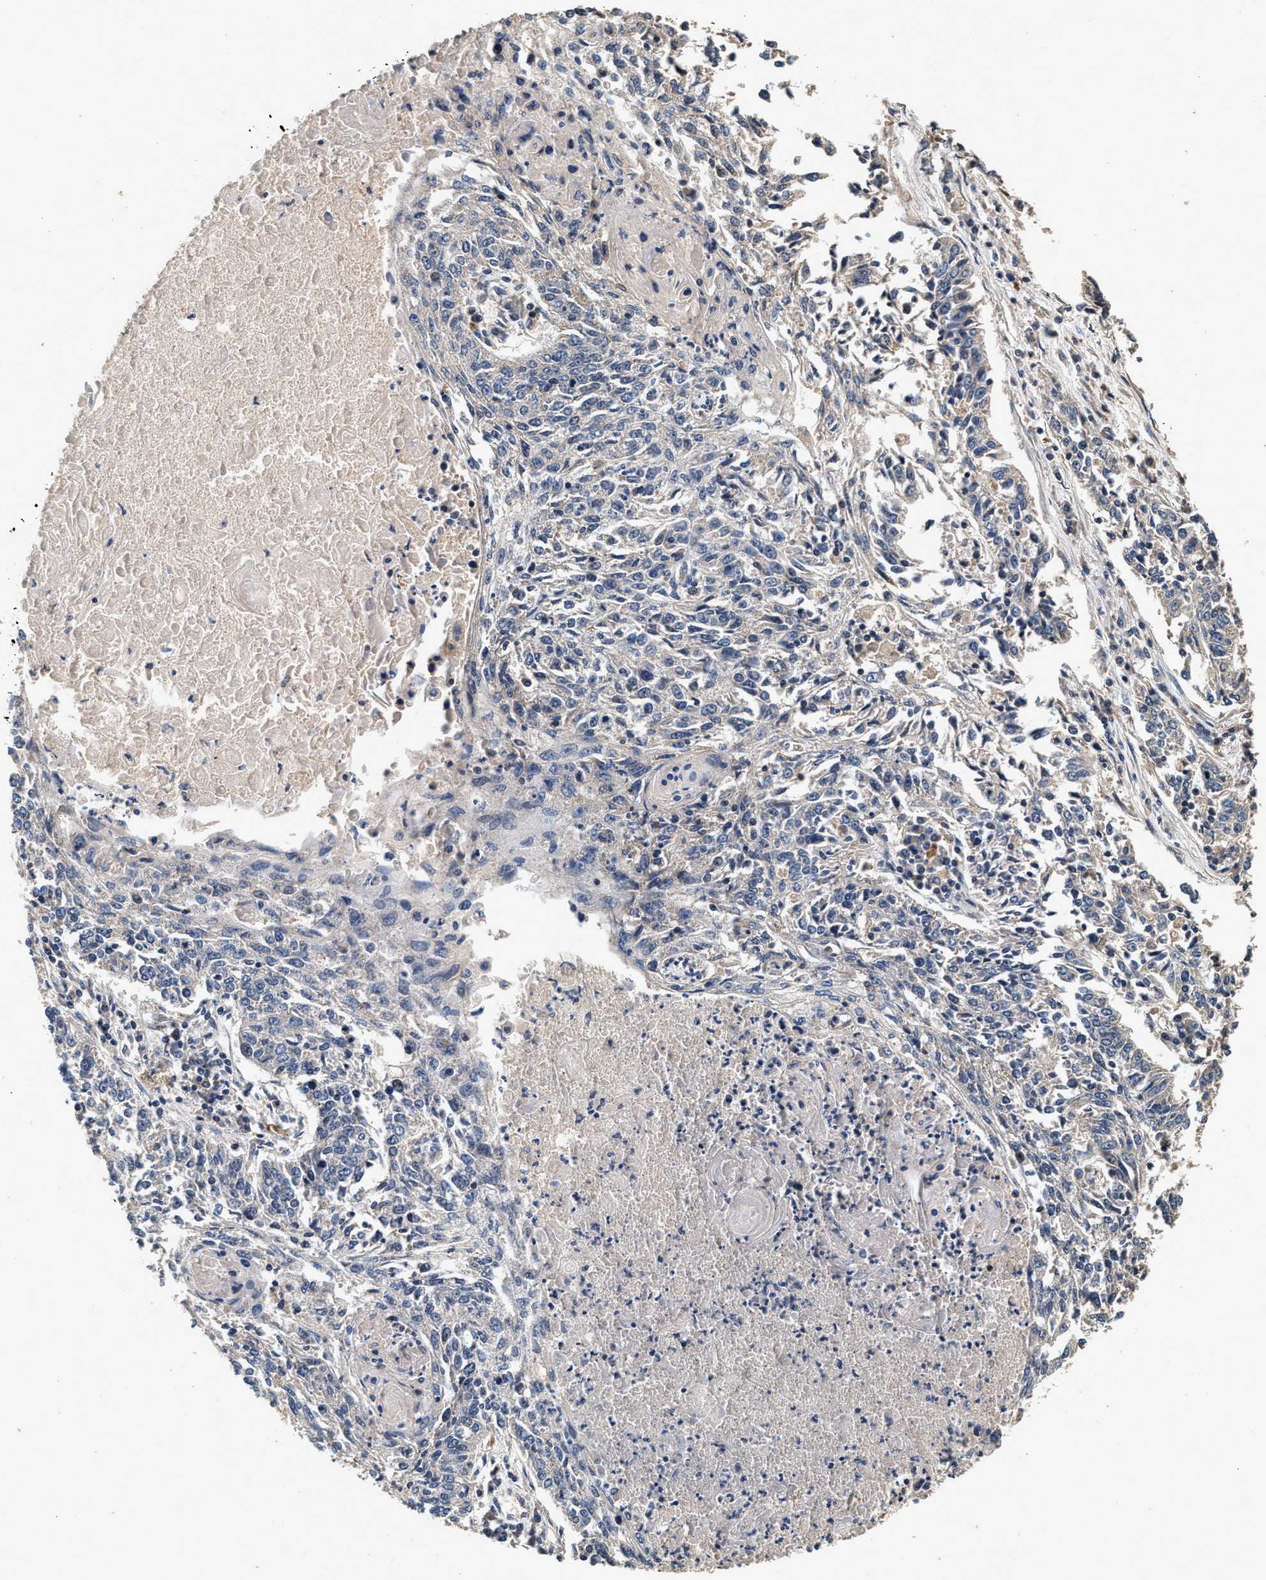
{"staining": {"intensity": "negative", "quantity": "none", "location": "none"}, "tissue": "lung cancer", "cell_type": "Tumor cells", "image_type": "cancer", "snomed": [{"axis": "morphology", "description": "Normal tissue, NOS"}, {"axis": "morphology", "description": "Squamous cell carcinoma, NOS"}, {"axis": "topography", "description": "Cartilage tissue"}, {"axis": "topography", "description": "Bronchus"}, {"axis": "topography", "description": "Lung"}], "caption": "Immunohistochemical staining of lung cancer (squamous cell carcinoma) demonstrates no significant positivity in tumor cells.", "gene": "PTGR3", "patient": {"sex": "female", "age": 49}}